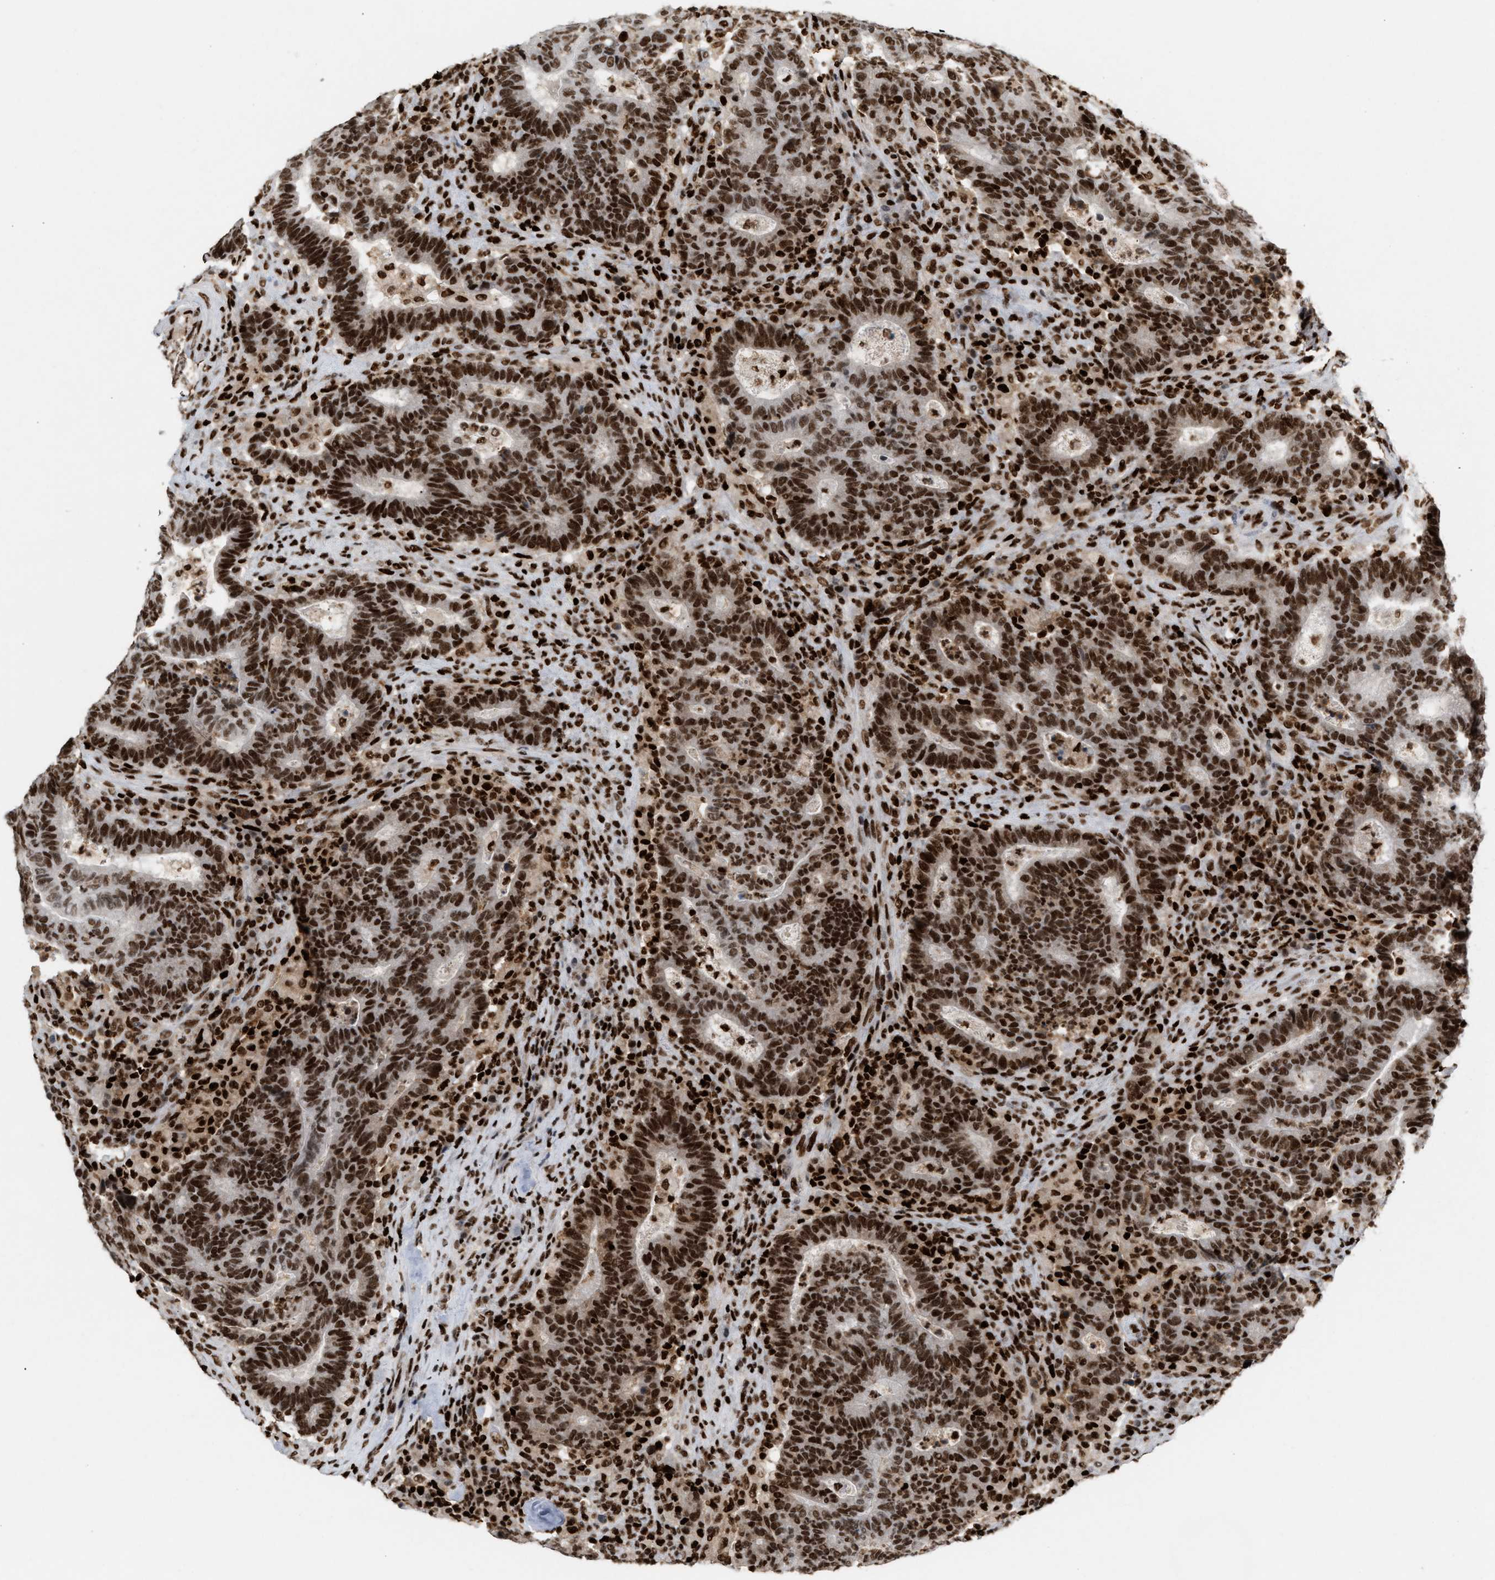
{"staining": {"intensity": "strong", "quantity": ">75%", "location": "nuclear"}, "tissue": "colorectal cancer", "cell_type": "Tumor cells", "image_type": "cancer", "snomed": [{"axis": "morphology", "description": "Adenocarcinoma, NOS"}, {"axis": "topography", "description": "Colon"}], "caption": "The image displays staining of colorectal adenocarcinoma, revealing strong nuclear protein expression (brown color) within tumor cells. (IHC, brightfield microscopy, high magnification).", "gene": "RNASEK-C17orf49", "patient": {"sex": "female", "age": 75}}